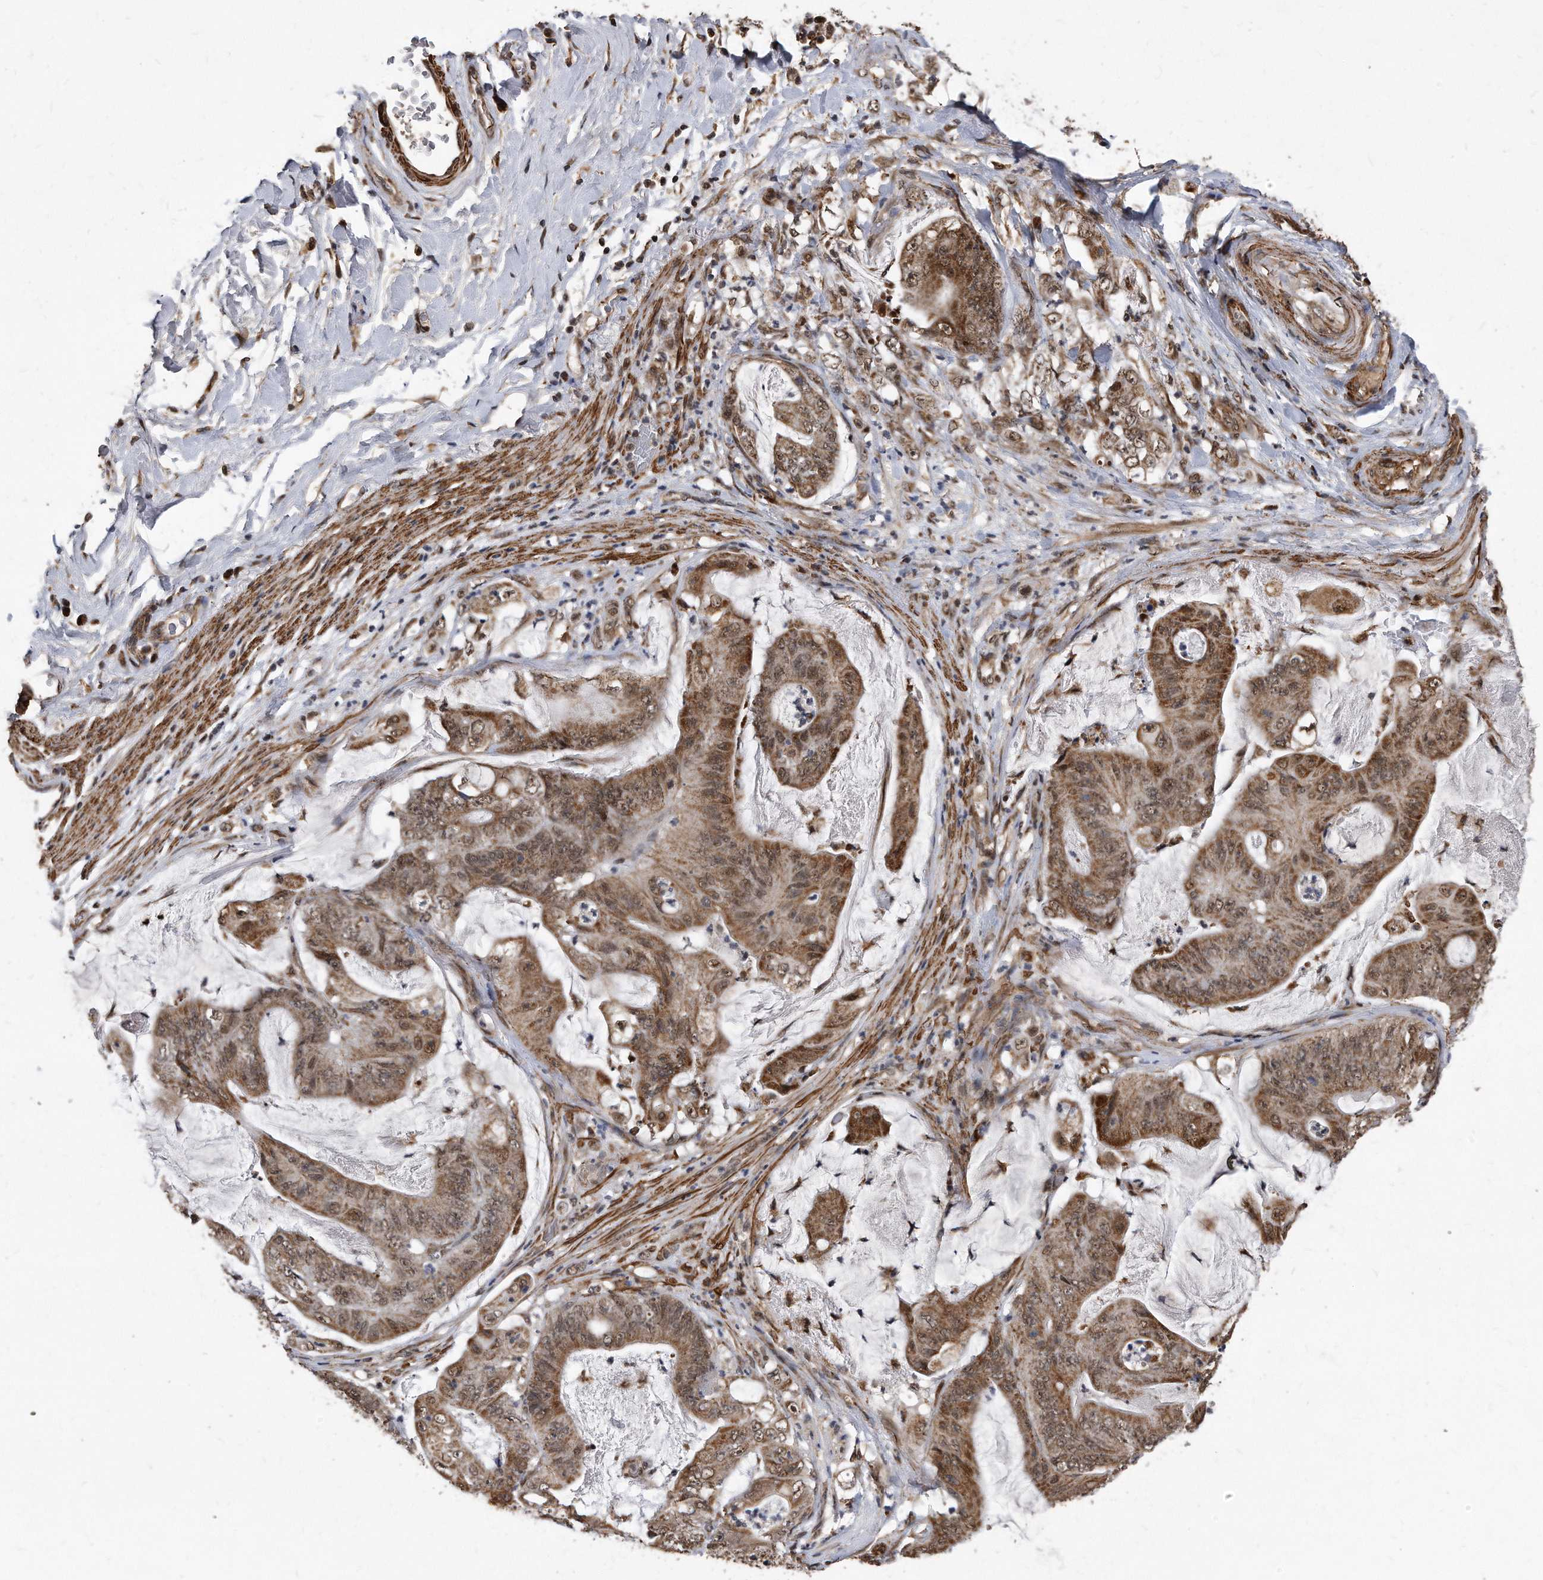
{"staining": {"intensity": "moderate", "quantity": ">75%", "location": "cytoplasmic/membranous,nuclear"}, "tissue": "stomach cancer", "cell_type": "Tumor cells", "image_type": "cancer", "snomed": [{"axis": "morphology", "description": "Adenocarcinoma, NOS"}, {"axis": "topography", "description": "Stomach"}], "caption": "Stomach cancer (adenocarcinoma) stained for a protein exhibits moderate cytoplasmic/membranous and nuclear positivity in tumor cells.", "gene": "DUSP22", "patient": {"sex": "female", "age": 73}}